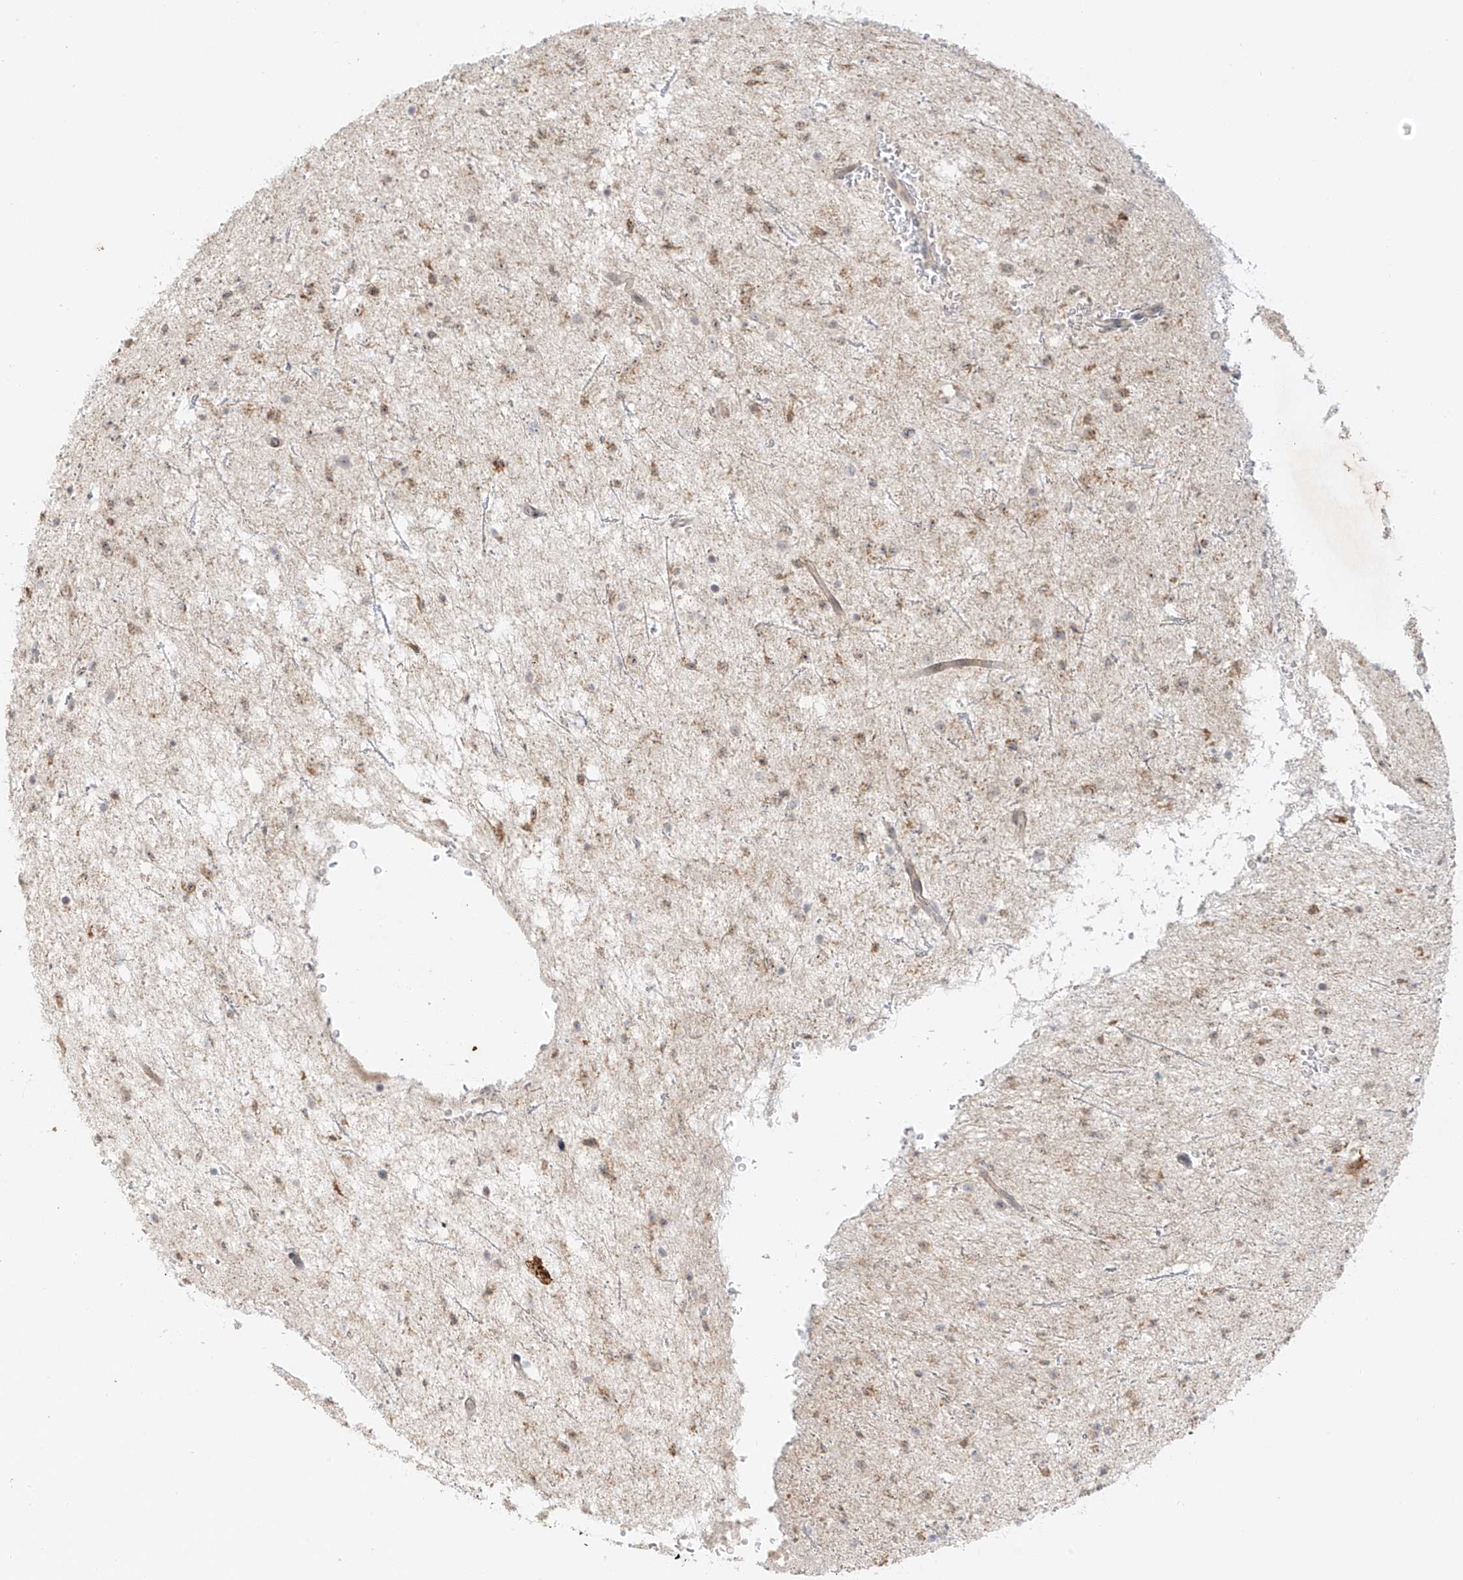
{"staining": {"intensity": "weak", "quantity": "<25%", "location": "cytoplasmic/membranous"}, "tissue": "glioma", "cell_type": "Tumor cells", "image_type": "cancer", "snomed": [{"axis": "morphology", "description": "Glioma, malignant, Low grade"}, {"axis": "topography", "description": "Brain"}], "caption": "DAB immunohistochemical staining of human glioma exhibits no significant positivity in tumor cells.", "gene": "MIPEP", "patient": {"sex": "female", "age": 37}}